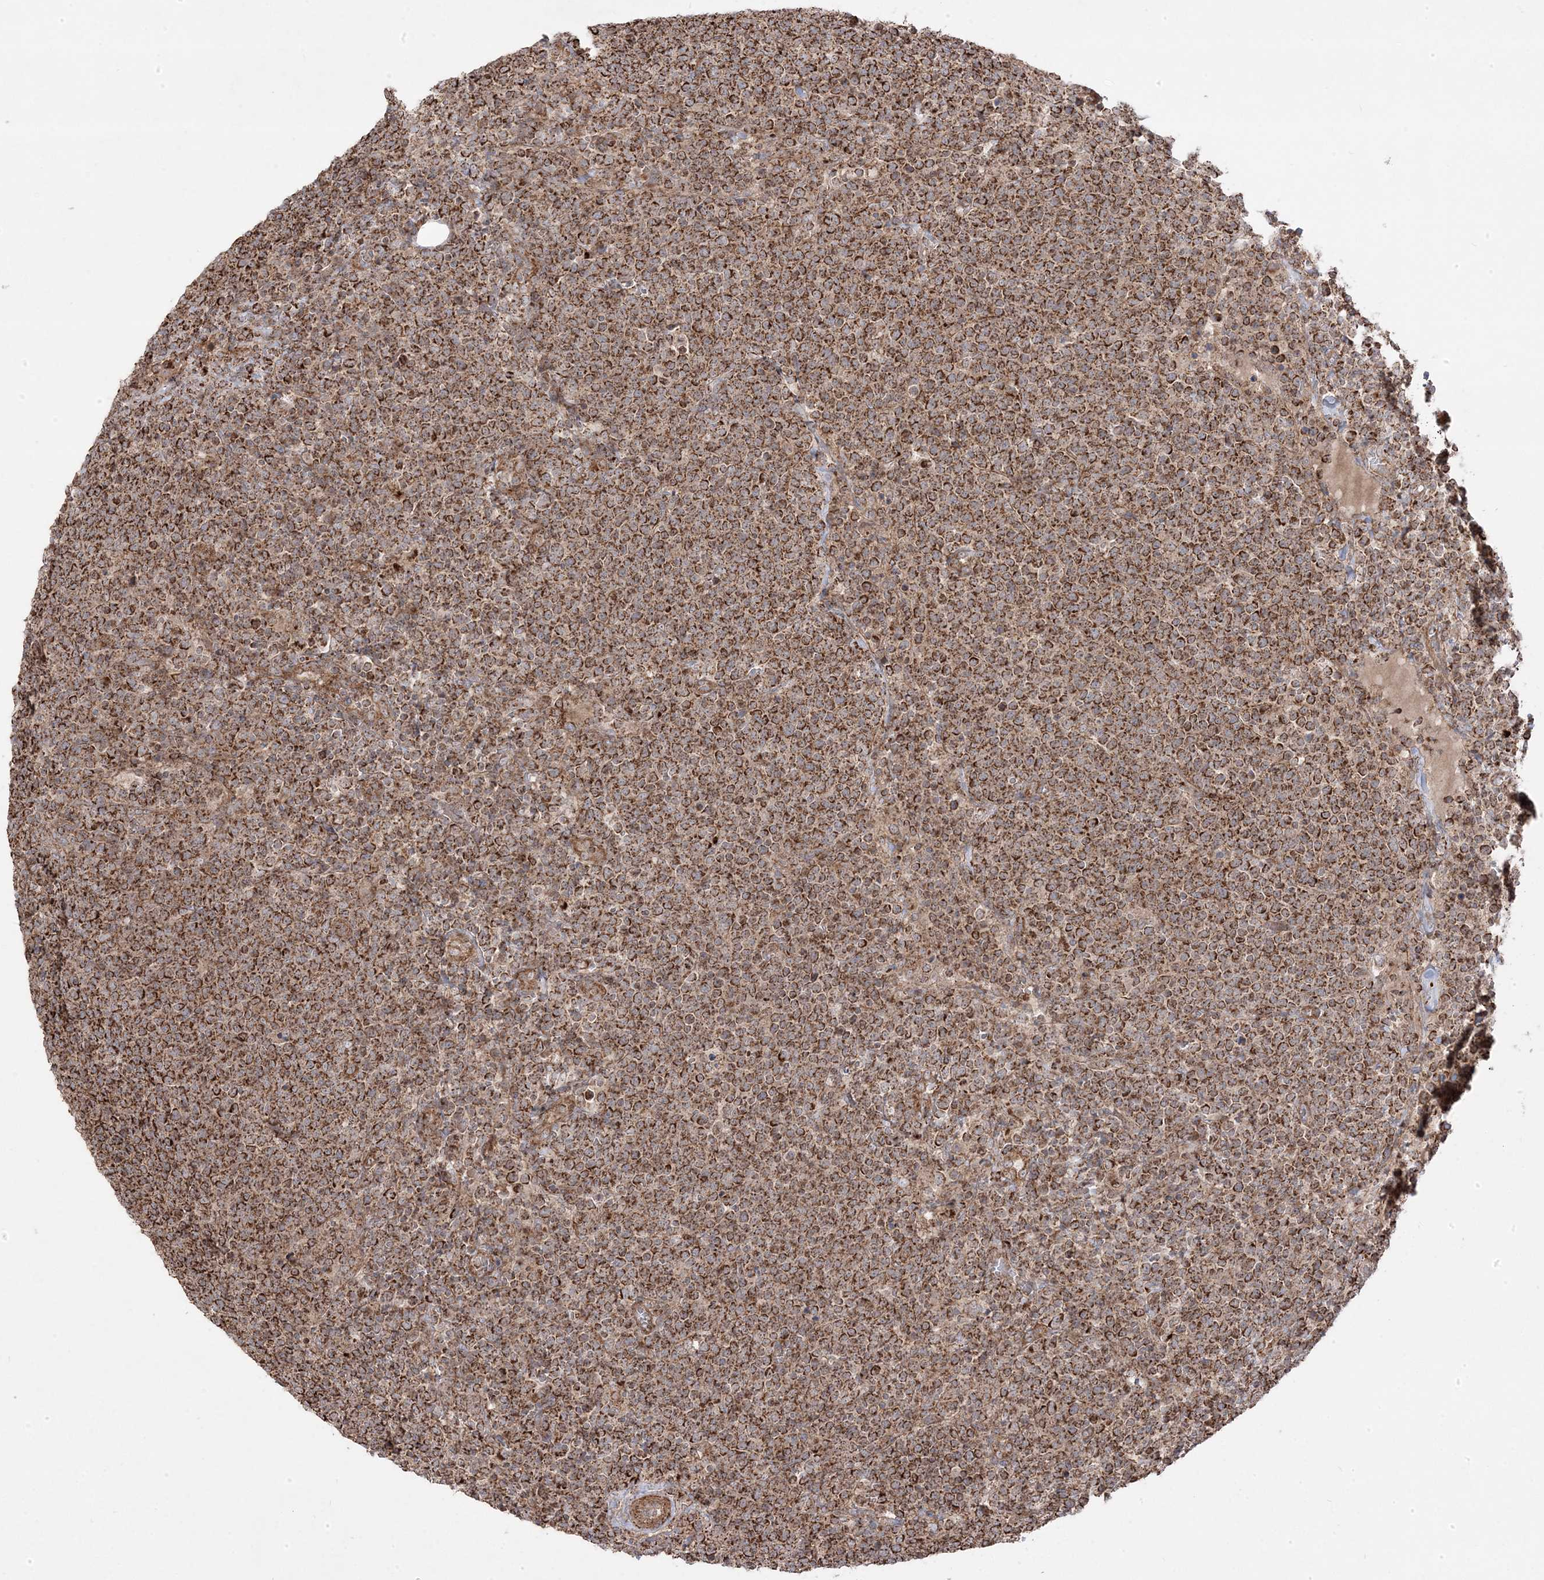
{"staining": {"intensity": "strong", "quantity": ">75%", "location": "cytoplasmic/membranous"}, "tissue": "lymphoma", "cell_type": "Tumor cells", "image_type": "cancer", "snomed": [{"axis": "morphology", "description": "Malignant lymphoma, non-Hodgkin's type, High grade"}, {"axis": "topography", "description": "Lymph node"}], "caption": "Malignant lymphoma, non-Hodgkin's type (high-grade) stained for a protein exhibits strong cytoplasmic/membranous positivity in tumor cells.", "gene": "CLUAP1", "patient": {"sex": "male", "age": 61}}